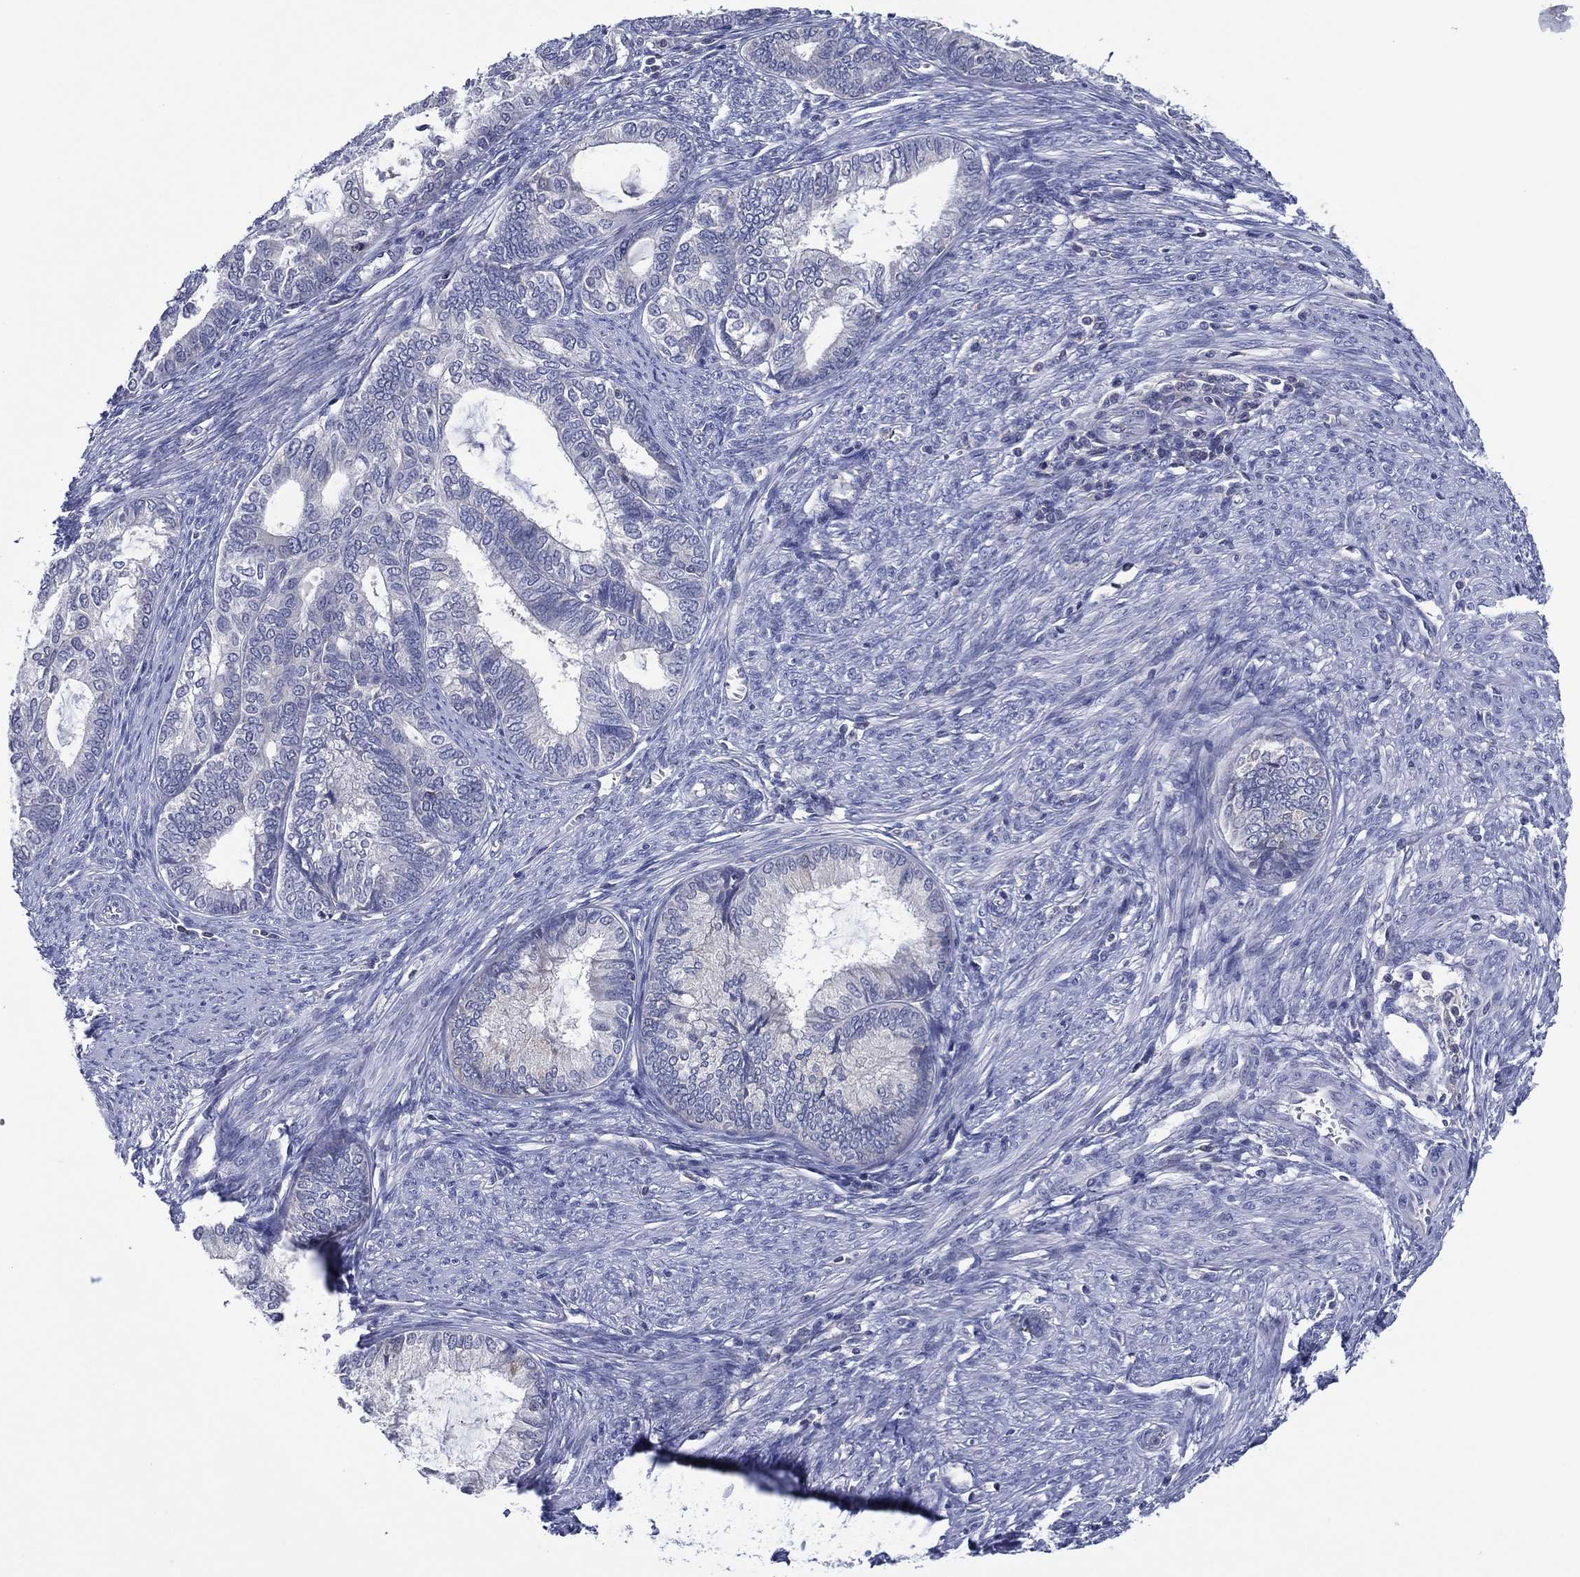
{"staining": {"intensity": "negative", "quantity": "none", "location": "none"}, "tissue": "endometrial cancer", "cell_type": "Tumor cells", "image_type": "cancer", "snomed": [{"axis": "morphology", "description": "Adenocarcinoma, NOS"}, {"axis": "topography", "description": "Endometrium"}], "caption": "Adenocarcinoma (endometrial) stained for a protein using immunohistochemistry exhibits no expression tumor cells.", "gene": "TRIM31", "patient": {"sex": "female", "age": 86}}